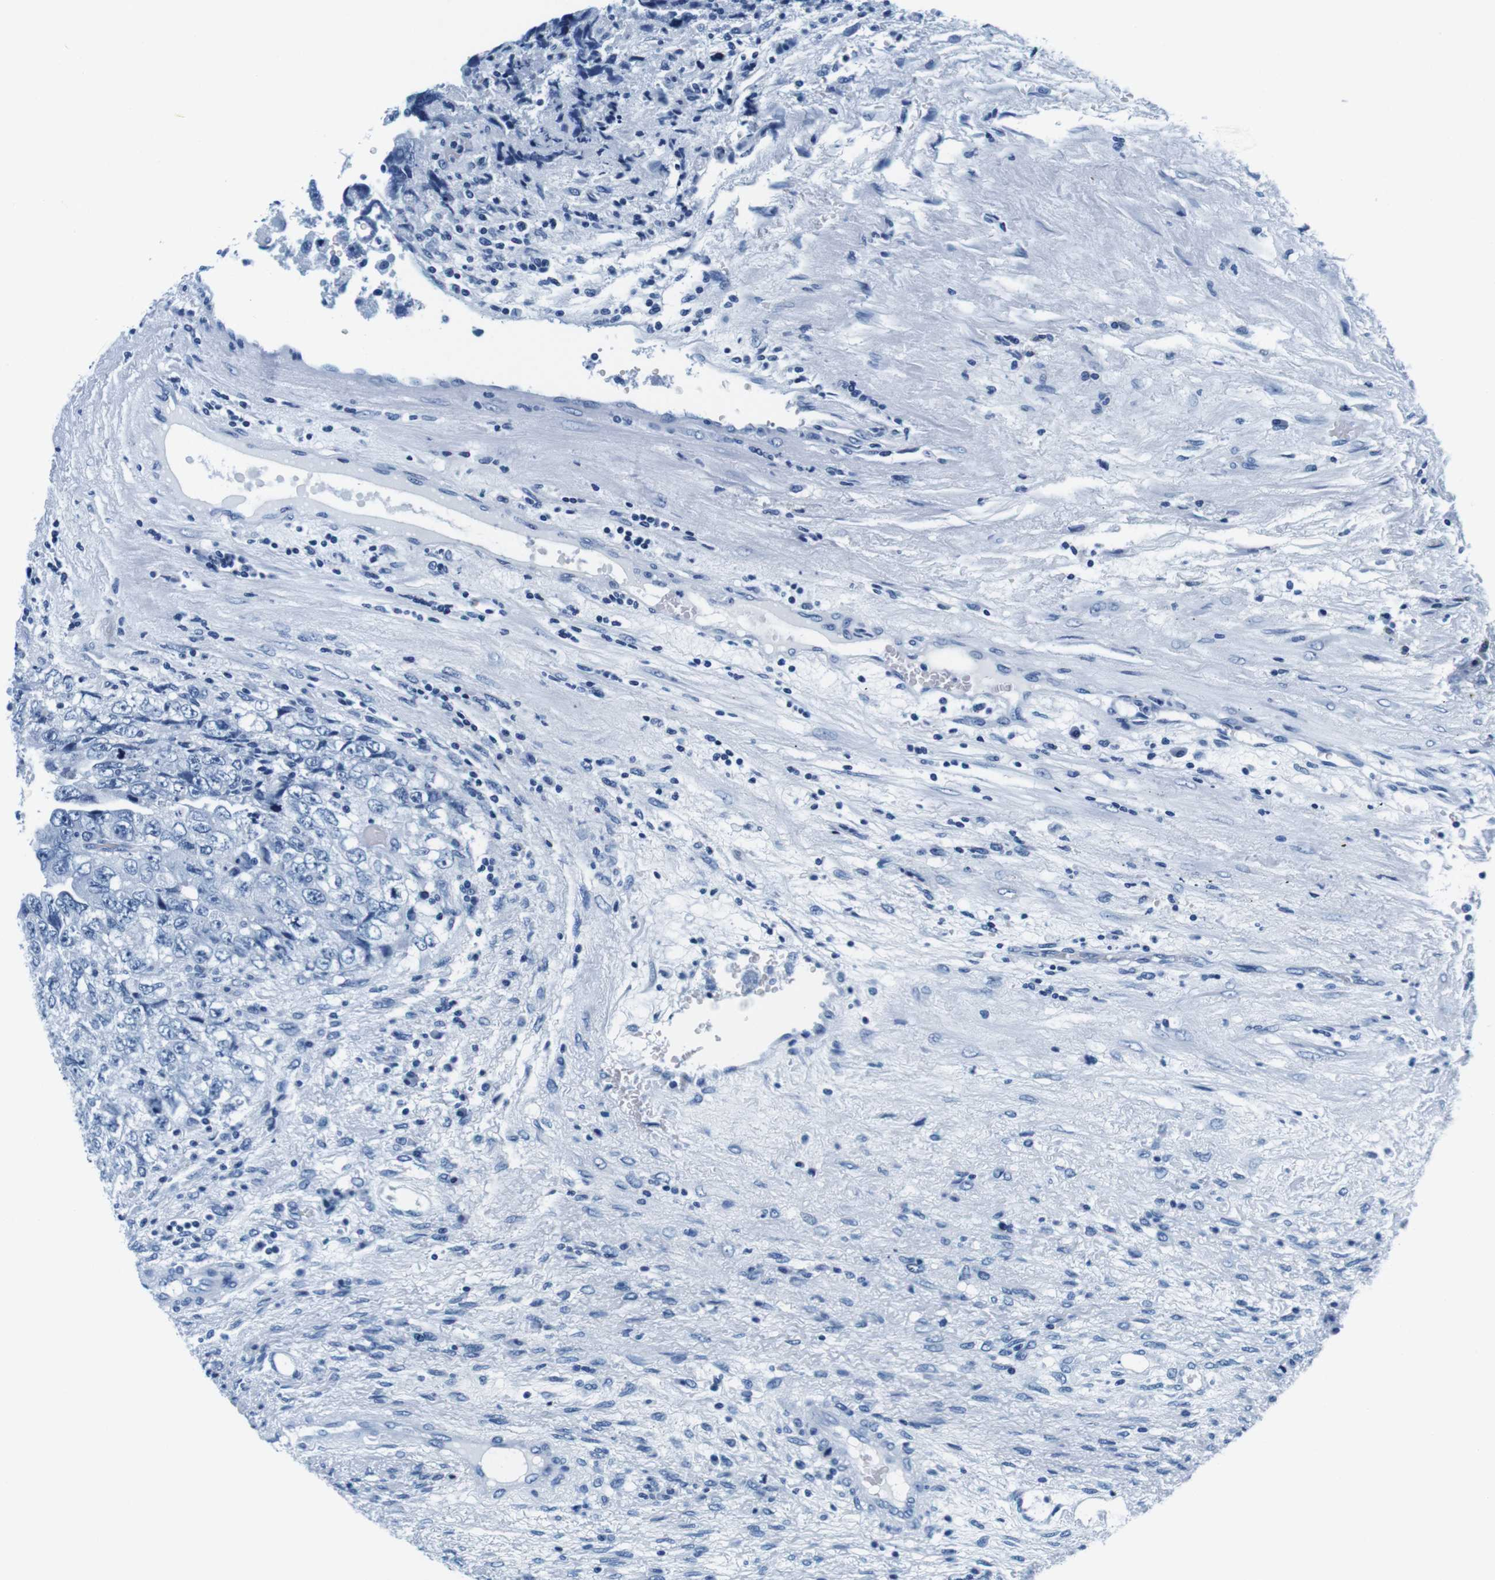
{"staining": {"intensity": "negative", "quantity": "none", "location": "none"}, "tissue": "testis cancer", "cell_type": "Tumor cells", "image_type": "cancer", "snomed": [{"axis": "morphology", "description": "Carcinoma, Embryonal, NOS"}, {"axis": "topography", "description": "Testis"}], "caption": "Protein analysis of testis cancer (embryonal carcinoma) demonstrates no significant positivity in tumor cells.", "gene": "ELANE", "patient": {"sex": "male", "age": 36}}